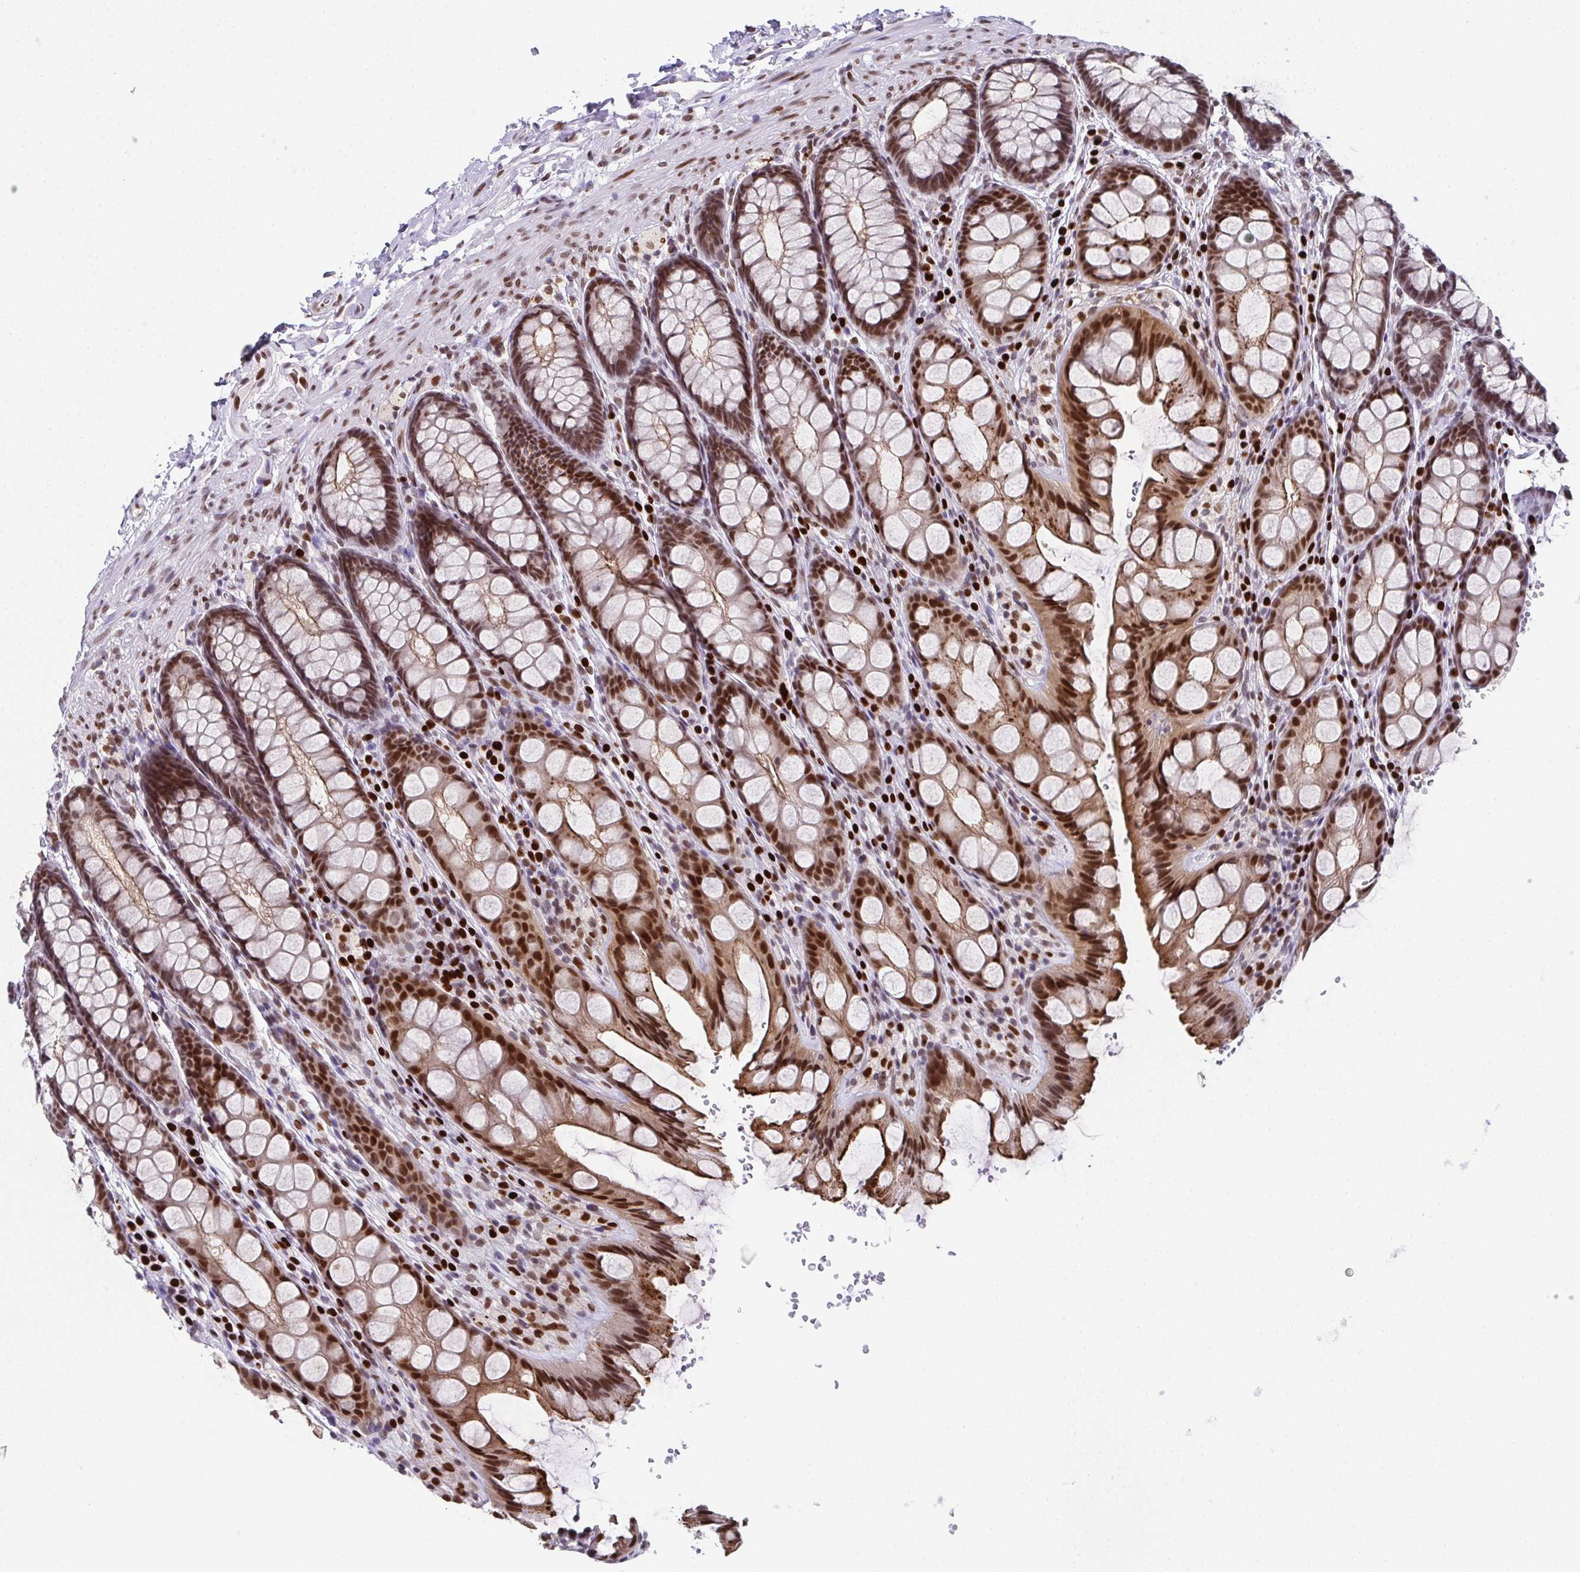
{"staining": {"intensity": "weak", "quantity": "25%-75%", "location": "nuclear"}, "tissue": "colon", "cell_type": "Endothelial cells", "image_type": "normal", "snomed": [{"axis": "morphology", "description": "Normal tissue, NOS"}, {"axis": "topography", "description": "Colon"}], "caption": "Immunohistochemical staining of unremarkable human colon reveals 25%-75% levels of weak nuclear protein positivity in about 25%-75% of endothelial cells. (Brightfield microscopy of DAB IHC at high magnification).", "gene": "RB1", "patient": {"sex": "male", "age": 47}}